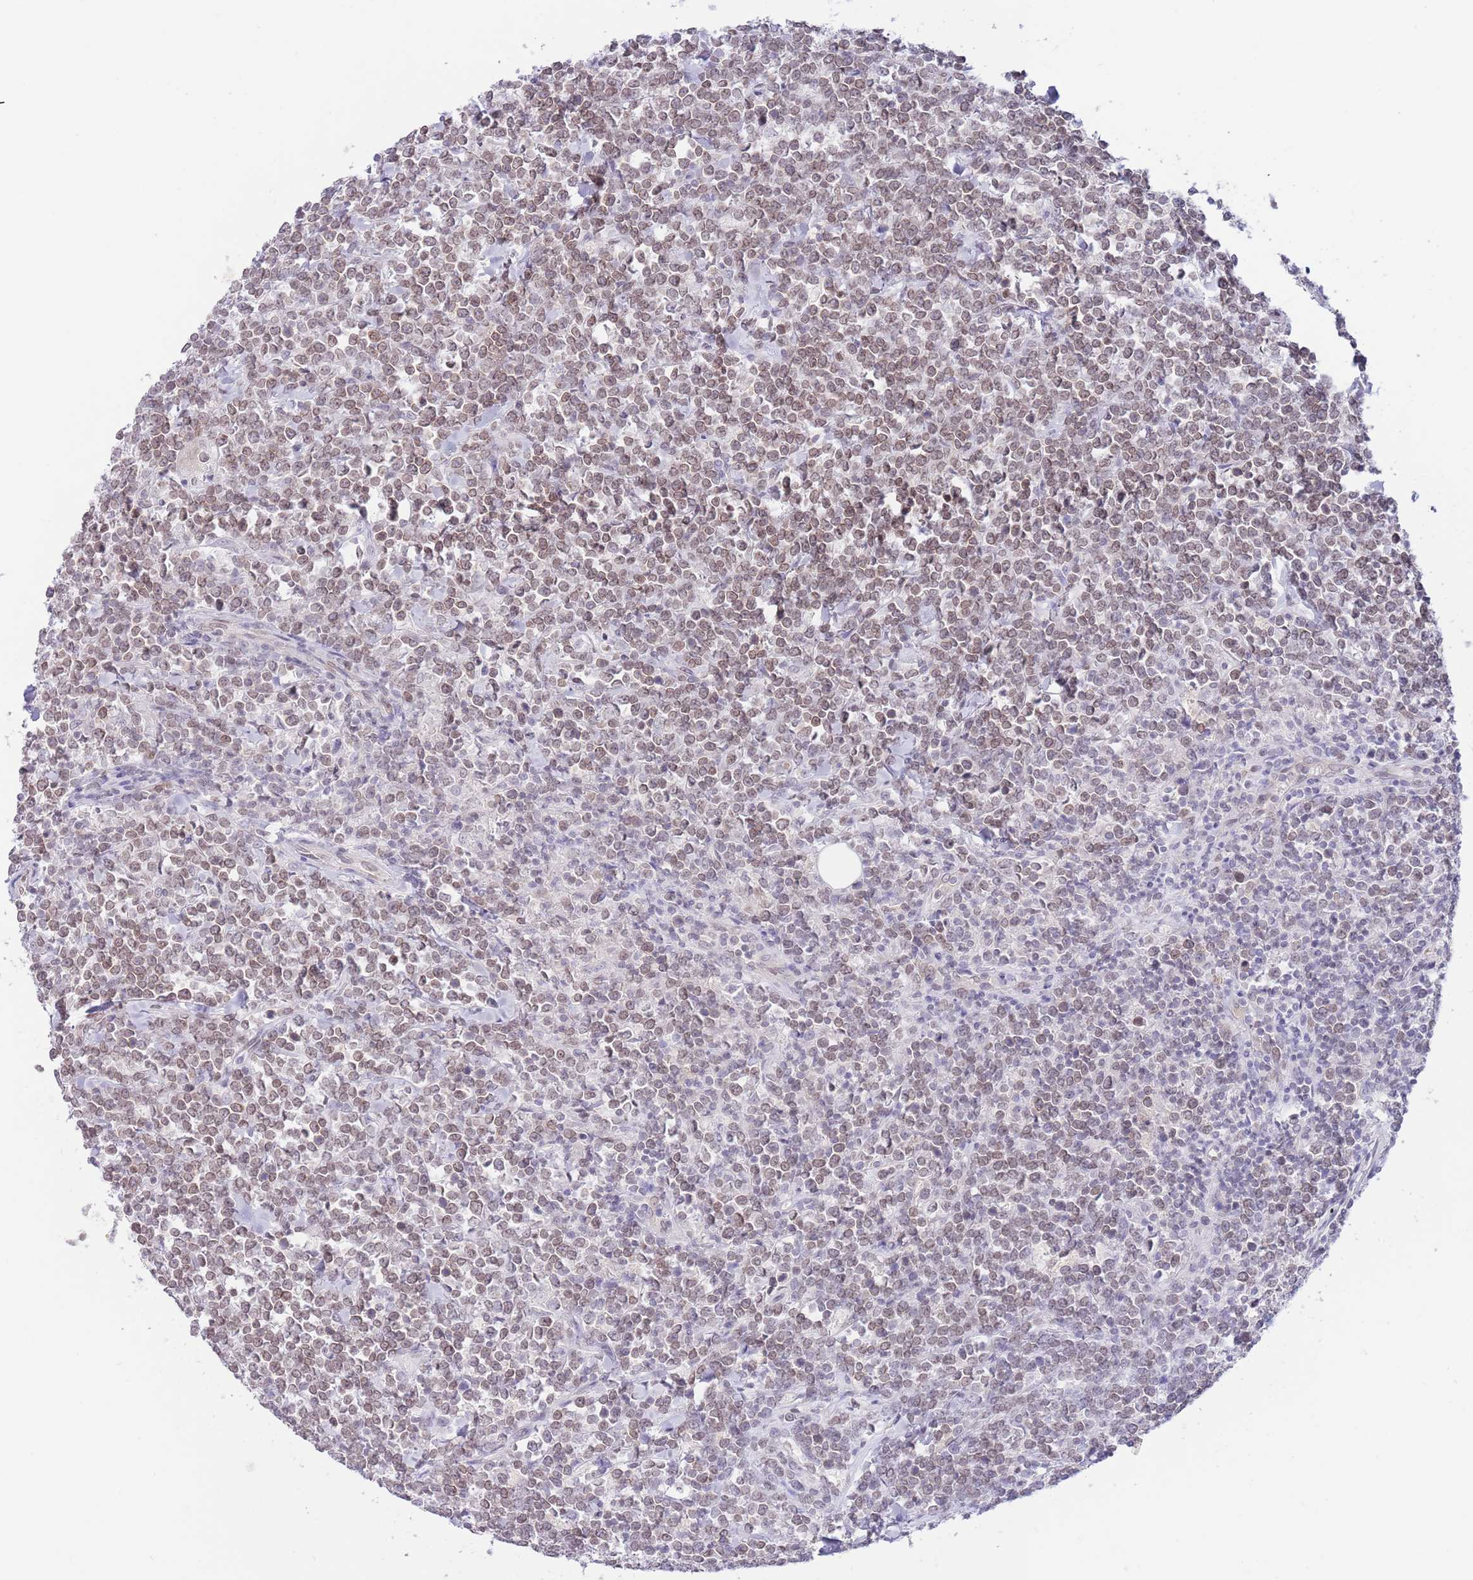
{"staining": {"intensity": "weak", "quantity": "25%-75%", "location": "nuclear"}, "tissue": "lymphoma", "cell_type": "Tumor cells", "image_type": "cancer", "snomed": [{"axis": "morphology", "description": "Malignant lymphoma, non-Hodgkin's type, High grade"}, {"axis": "topography", "description": "Small intestine"}, {"axis": "topography", "description": "Colon"}], "caption": "Malignant lymphoma, non-Hodgkin's type (high-grade) was stained to show a protein in brown. There is low levels of weak nuclear staining in approximately 25%-75% of tumor cells.", "gene": "EBPL", "patient": {"sex": "male", "age": 8}}